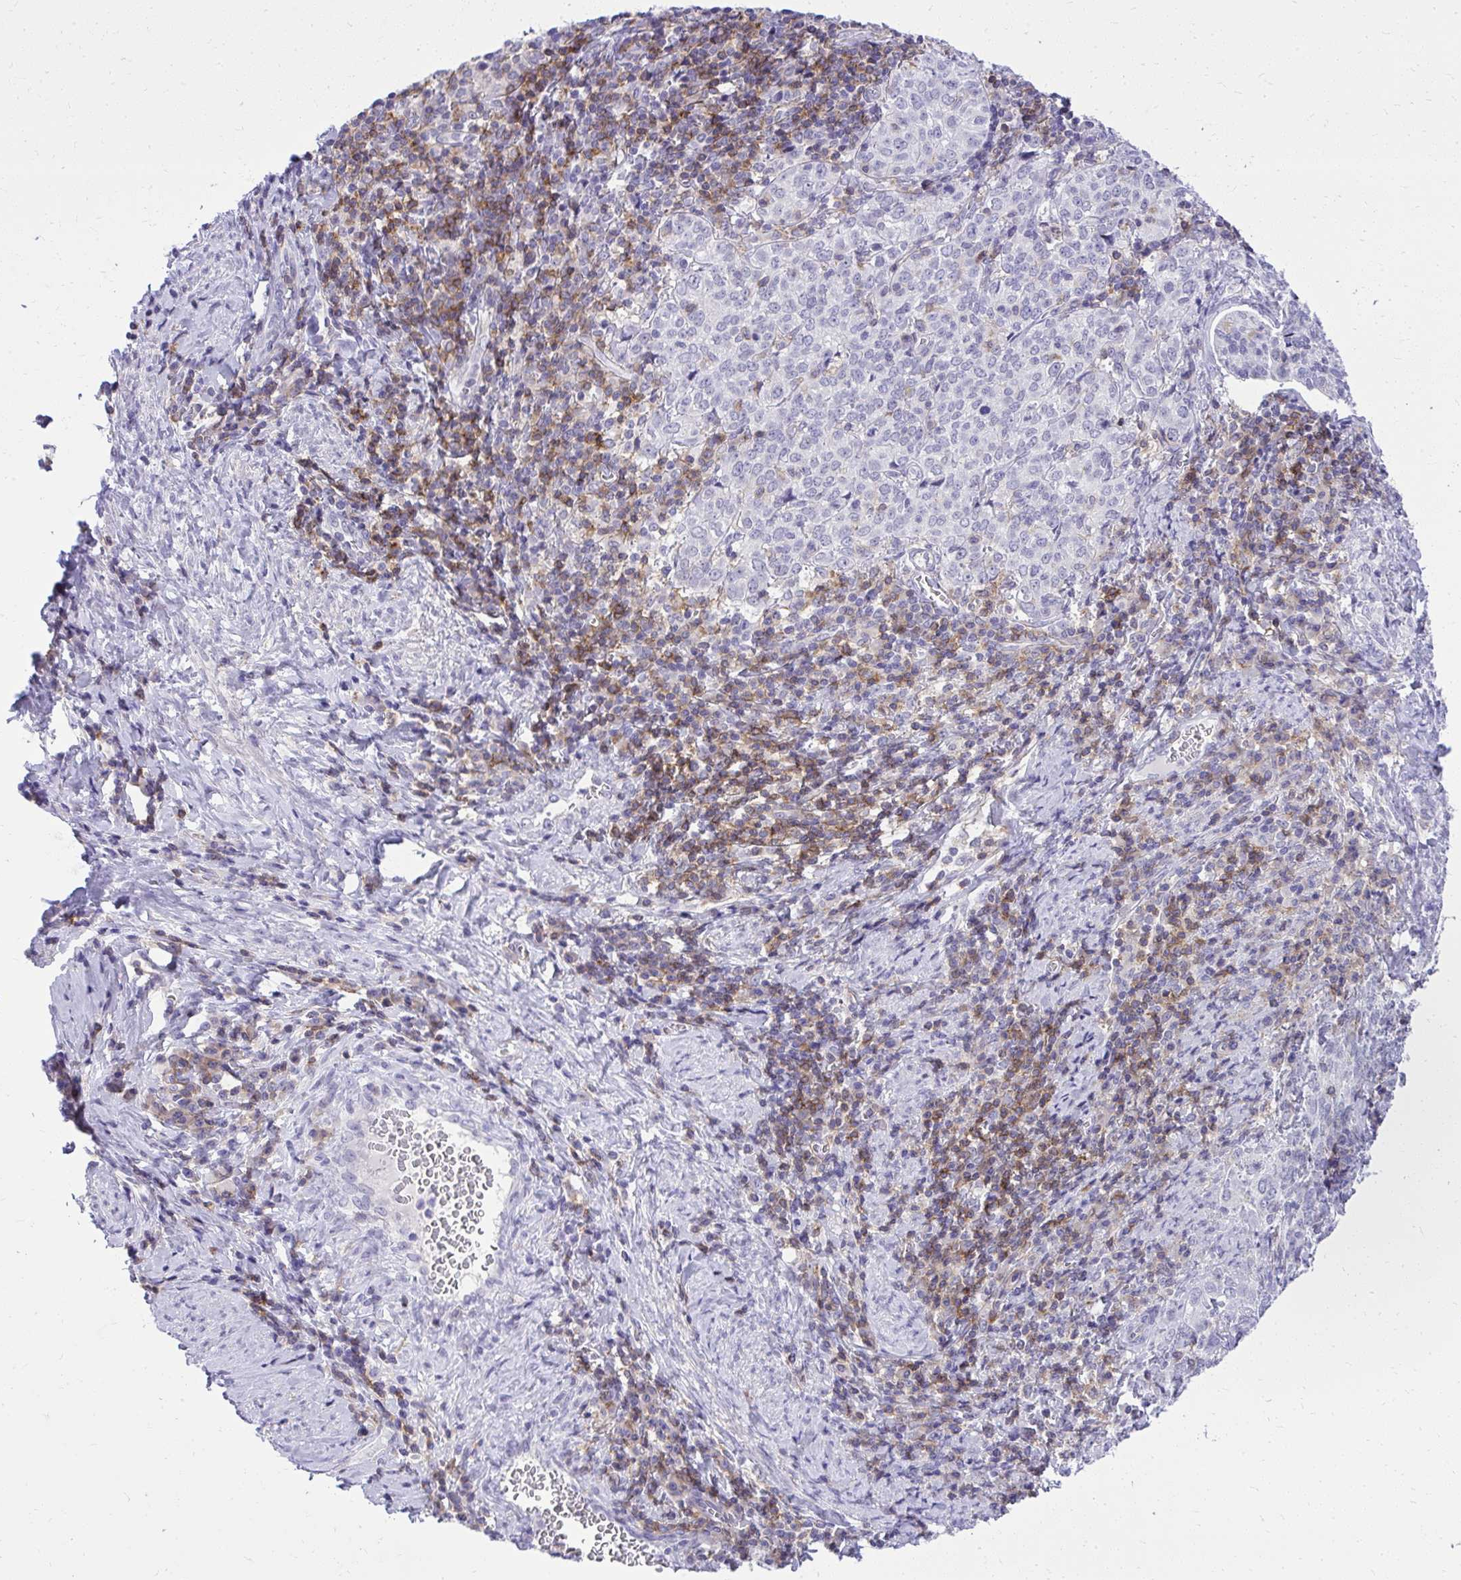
{"staining": {"intensity": "negative", "quantity": "none", "location": "none"}, "tissue": "cervical cancer", "cell_type": "Tumor cells", "image_type": "cancer", "snomed": [{"axis": "morphology", "description": "Normal tissue, NOS"}, {"axis": "morphology", "description": "Squamous cell carcinoma, NOS"}, {"axis": "topography", "description": "Vagina"}, {"axis": "topography", "description": "Cervix"}], "caption": "The micrograph reveals no staining of tumor cells in cervical cancer. The staining is performed using DAB (3,3'-diaminobenzidine) brown chromogen with nuclei counter-stained in using hematoxylin.", "gene": "GPRIN3", "patient": {"sex": "female", "age": 45}}